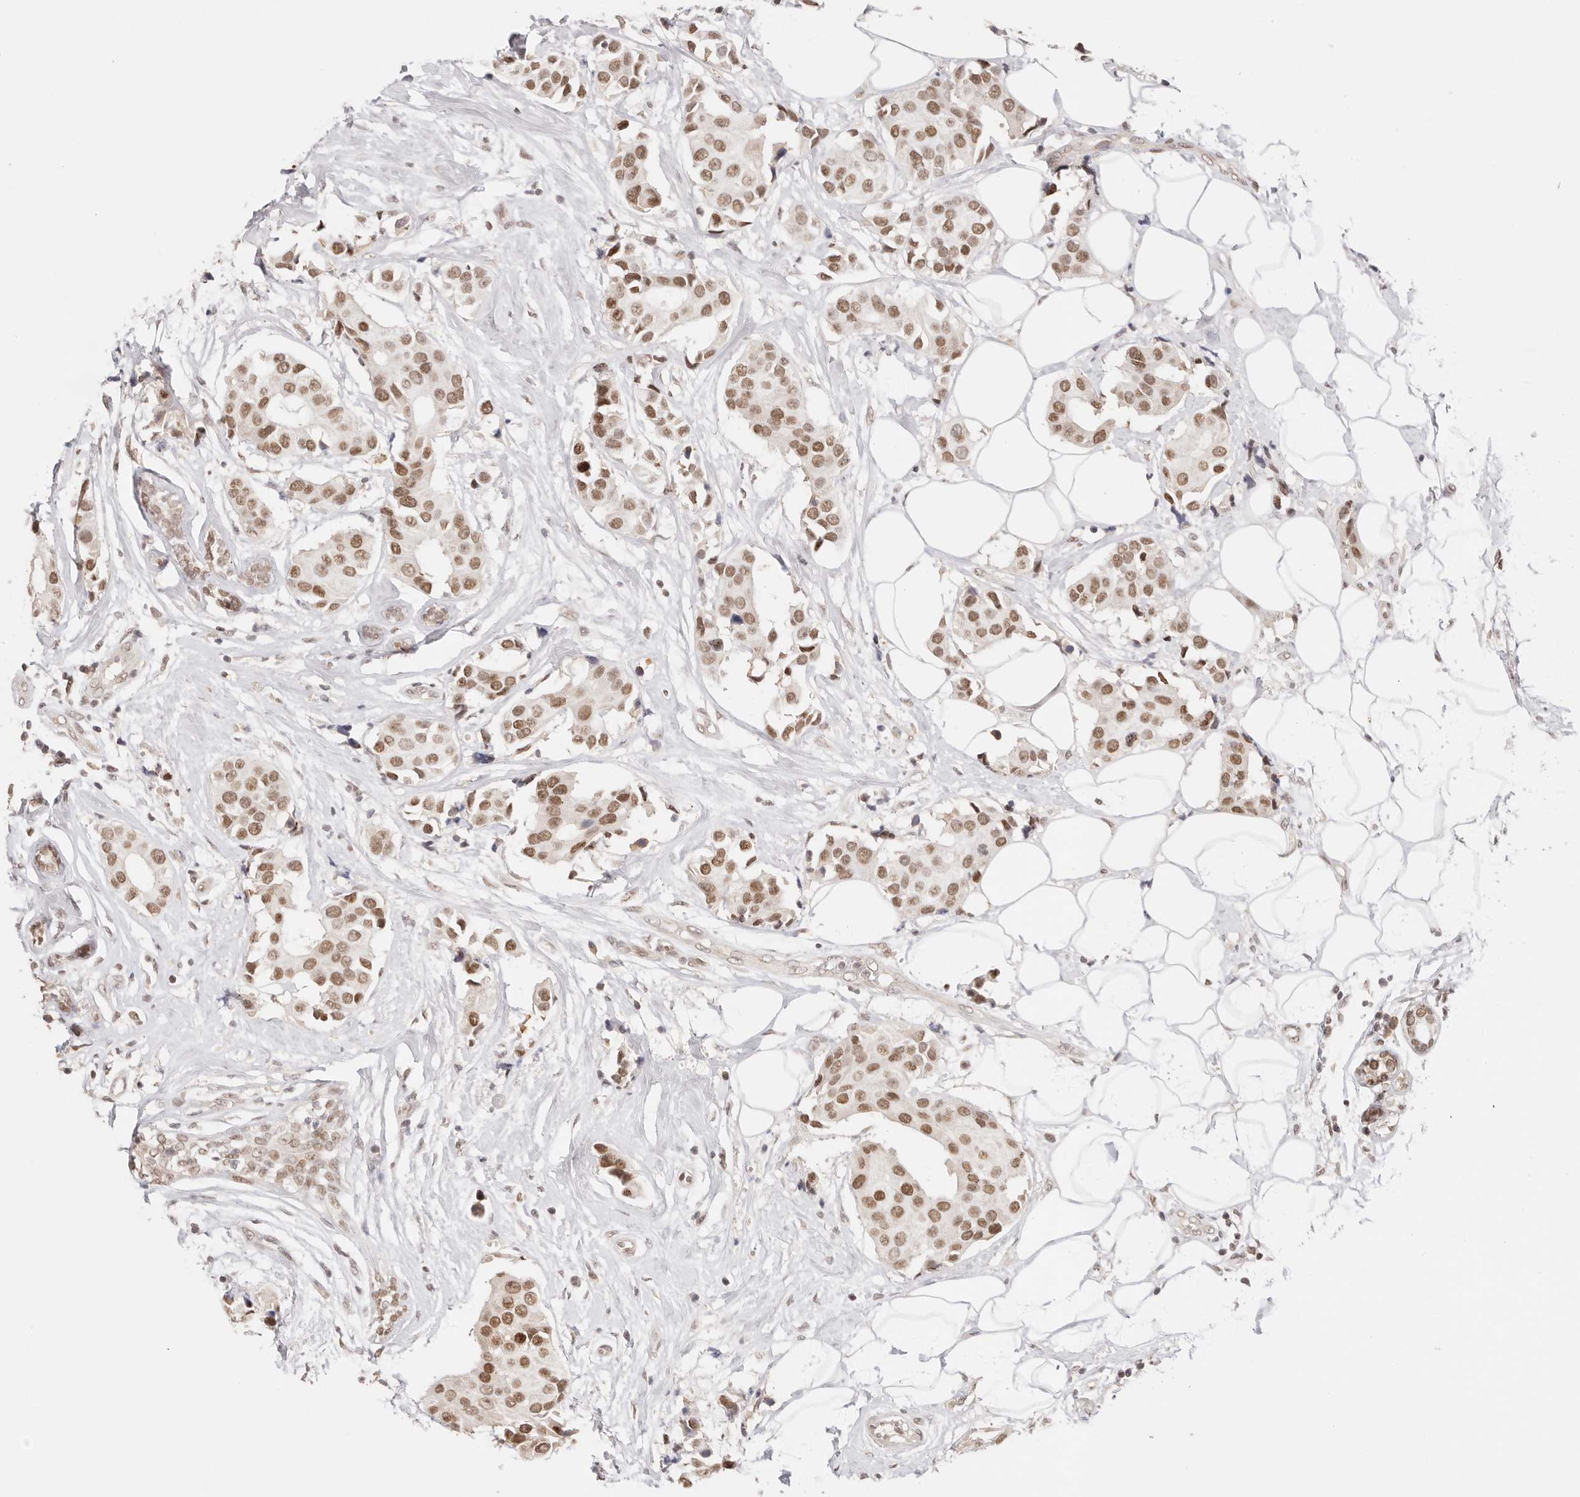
{"staining": {"intensity": "moderate", "quantity": ">75%", "location": "nuclear"}, "tissue": "breast cancer", "cell_type": "Tumor cells", "image_type": "cancer", "snomed": [{"axis": "morphology", "description": "Normal tissue, NOS"}, {"axis": "morphology", "description": "Duct carcinoma"}, {"axis": "topography", "description": "Breast"}], "caption": "Immunohistochemistry (IHC) of human infiltrating ductal carcinoma (breast) exhibits medium levels of moderate nuclear positivity in about >75% of tumor cells. The staining is performed using DAB brown chromogen to label protein expression. The nuclei are counter-stained blue using hematoxylin.", "gene": "RFC3", "patient": {"sex": "female", "age": 39}}